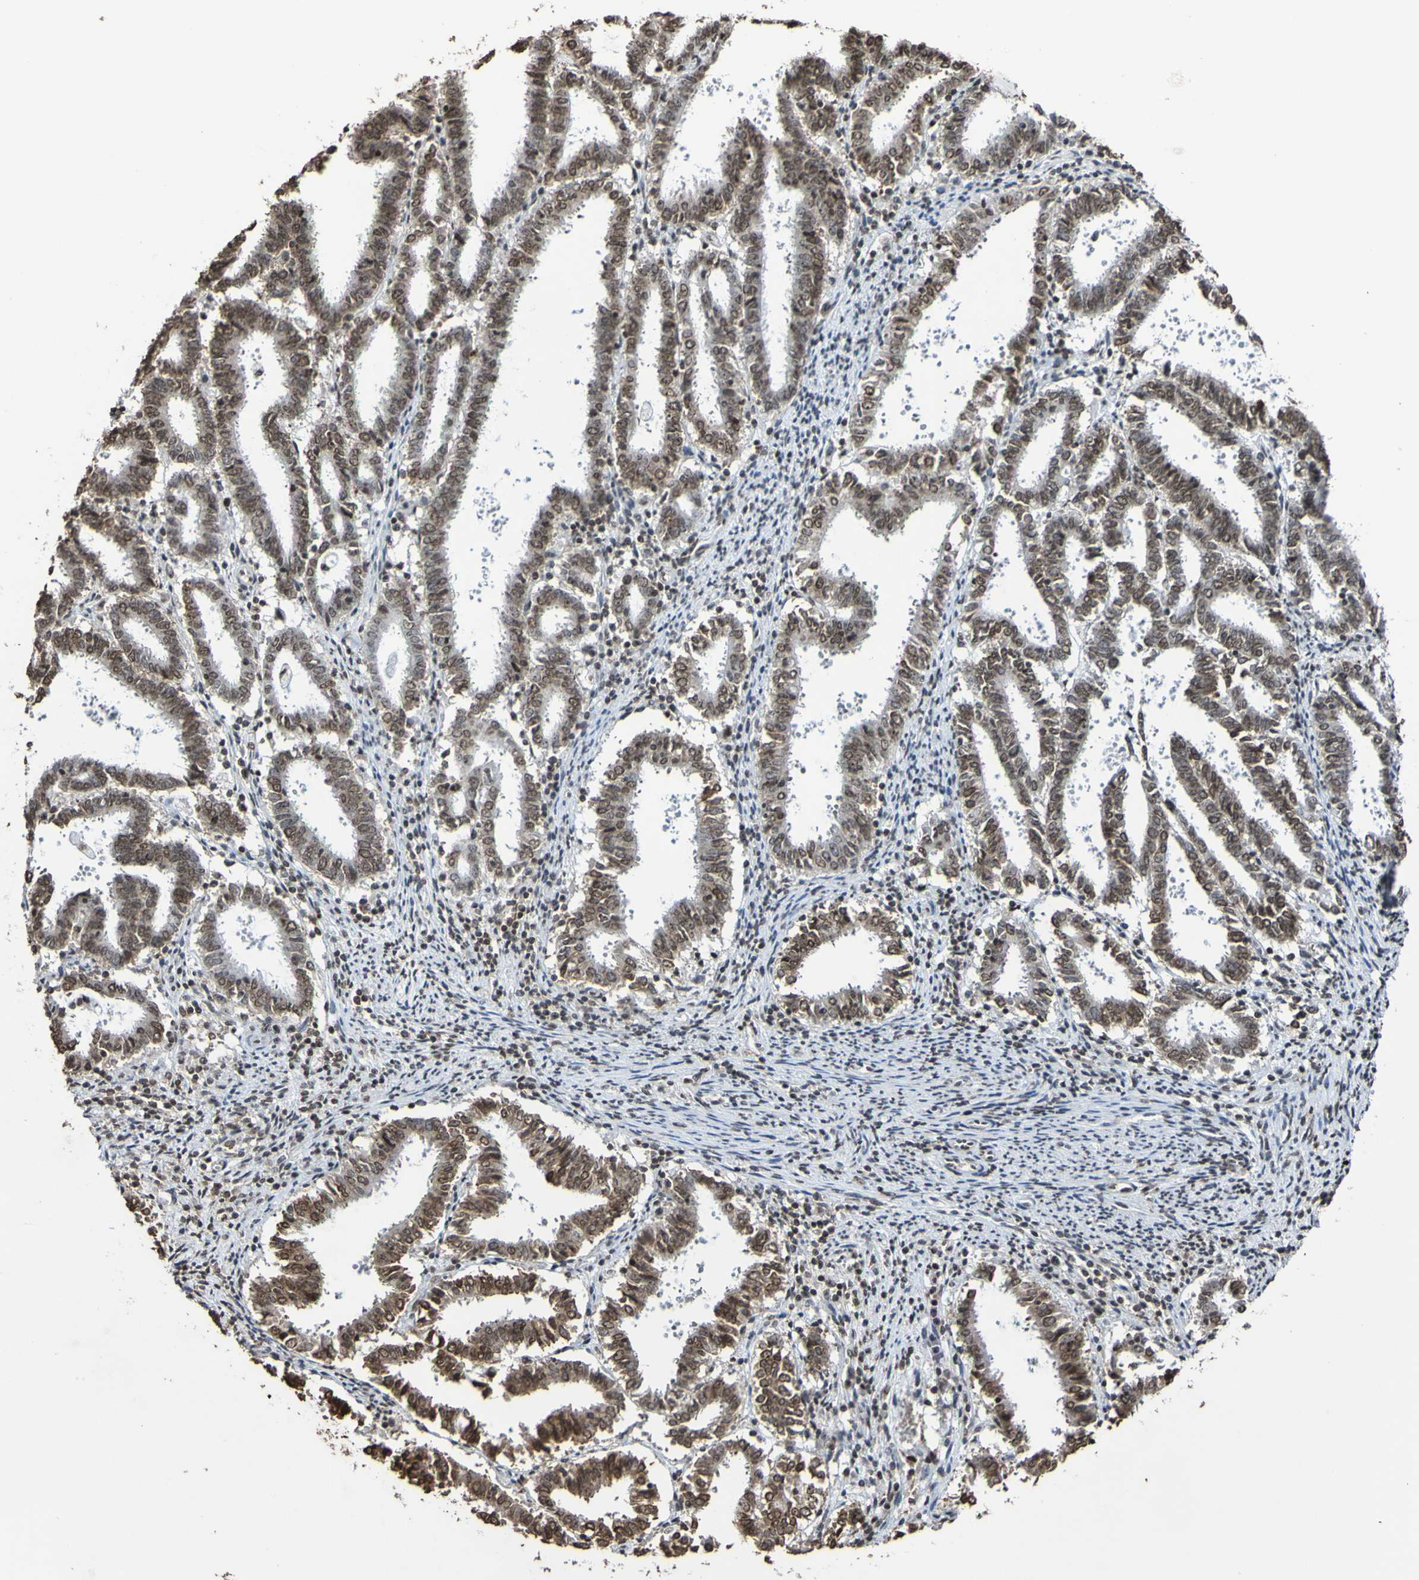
{"staining": {"intensity": "moderate", "quantity": ">75%", "location": "cytoplasmic/membranous,nuclear"}, "tissue": "endometrial cancer", "cell_type": "Tumor cells", "image_type": "cancer", "snomed": [{"axis": "morphology", "description": "Adenocarcinoma, NOS"}, {"axis": "topography", "description": "Uterus"}], "caption": "This is a photomicrograph of IHC staining of endometrial cancer, which shows moderate expression in the cytoplasmic/membranous and nuclear of tumor cells.", "gene": "GFI1", "patient": {"sex": "female", "age": 83}}